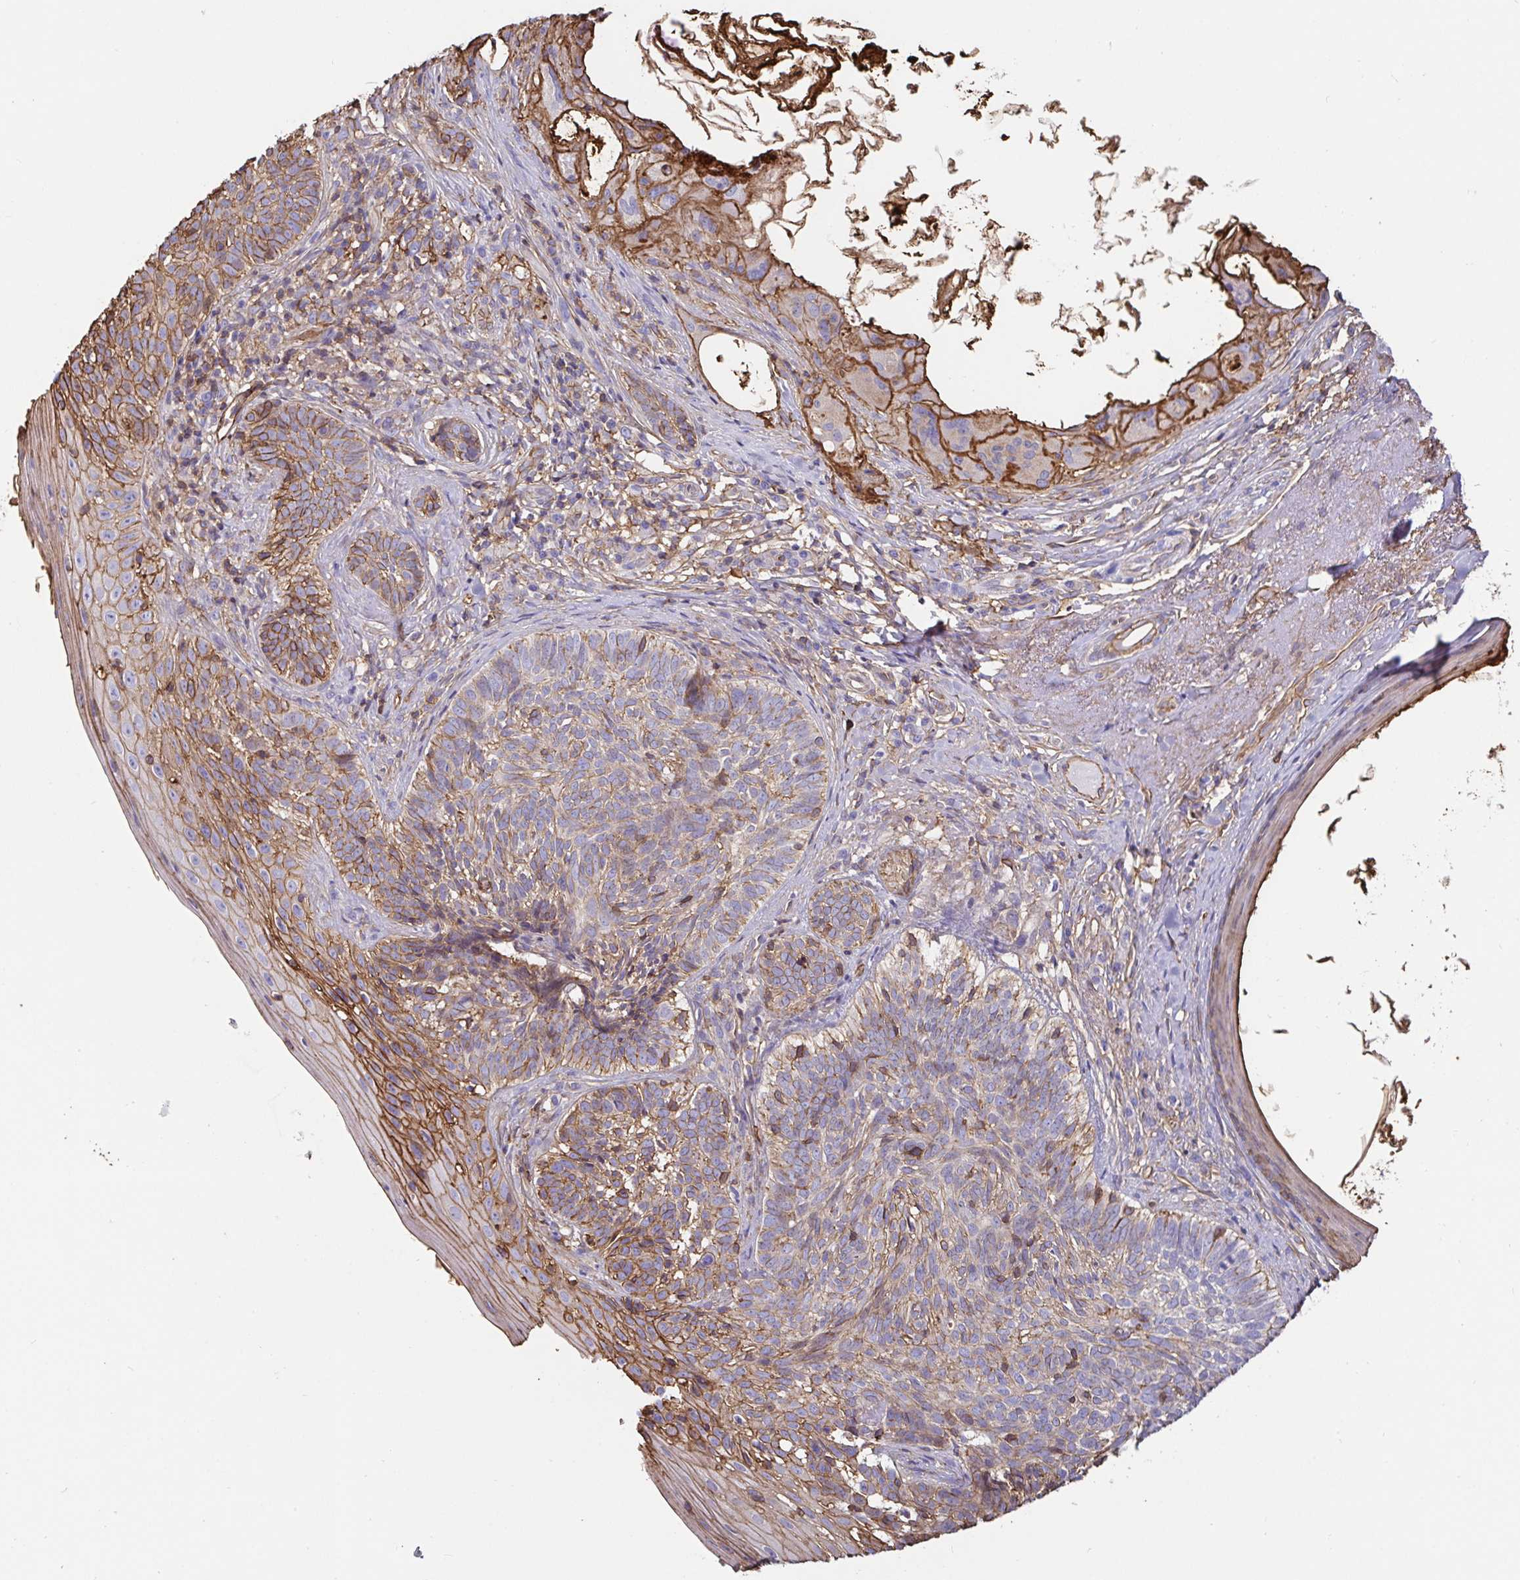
{"staining": {"intensity": "moderate", "quantity": "25%-75%", "location": "cytoplasmic/membranous"}, "tissue": "skin cancer", "cell_type": "Tumor cells", "image_type": "cancer", "snomed": [{"axis": "morphology", "description": "Basal cell carcinoma"}, {"axis": "topography", "description": "Skin"}], "caption": "Immunohistochemical staining of skin cancer (basal cell carcinoma) exhibits moderate cytoplasmic/membranous protein positivity in approximately 25%-75% of tumor cells. Immunohistochemistry stains the protein of interest in brown and the nuclei are stained blue.", "gene": "ANXA2", "patient": {"sex": "female", "age": 74}}